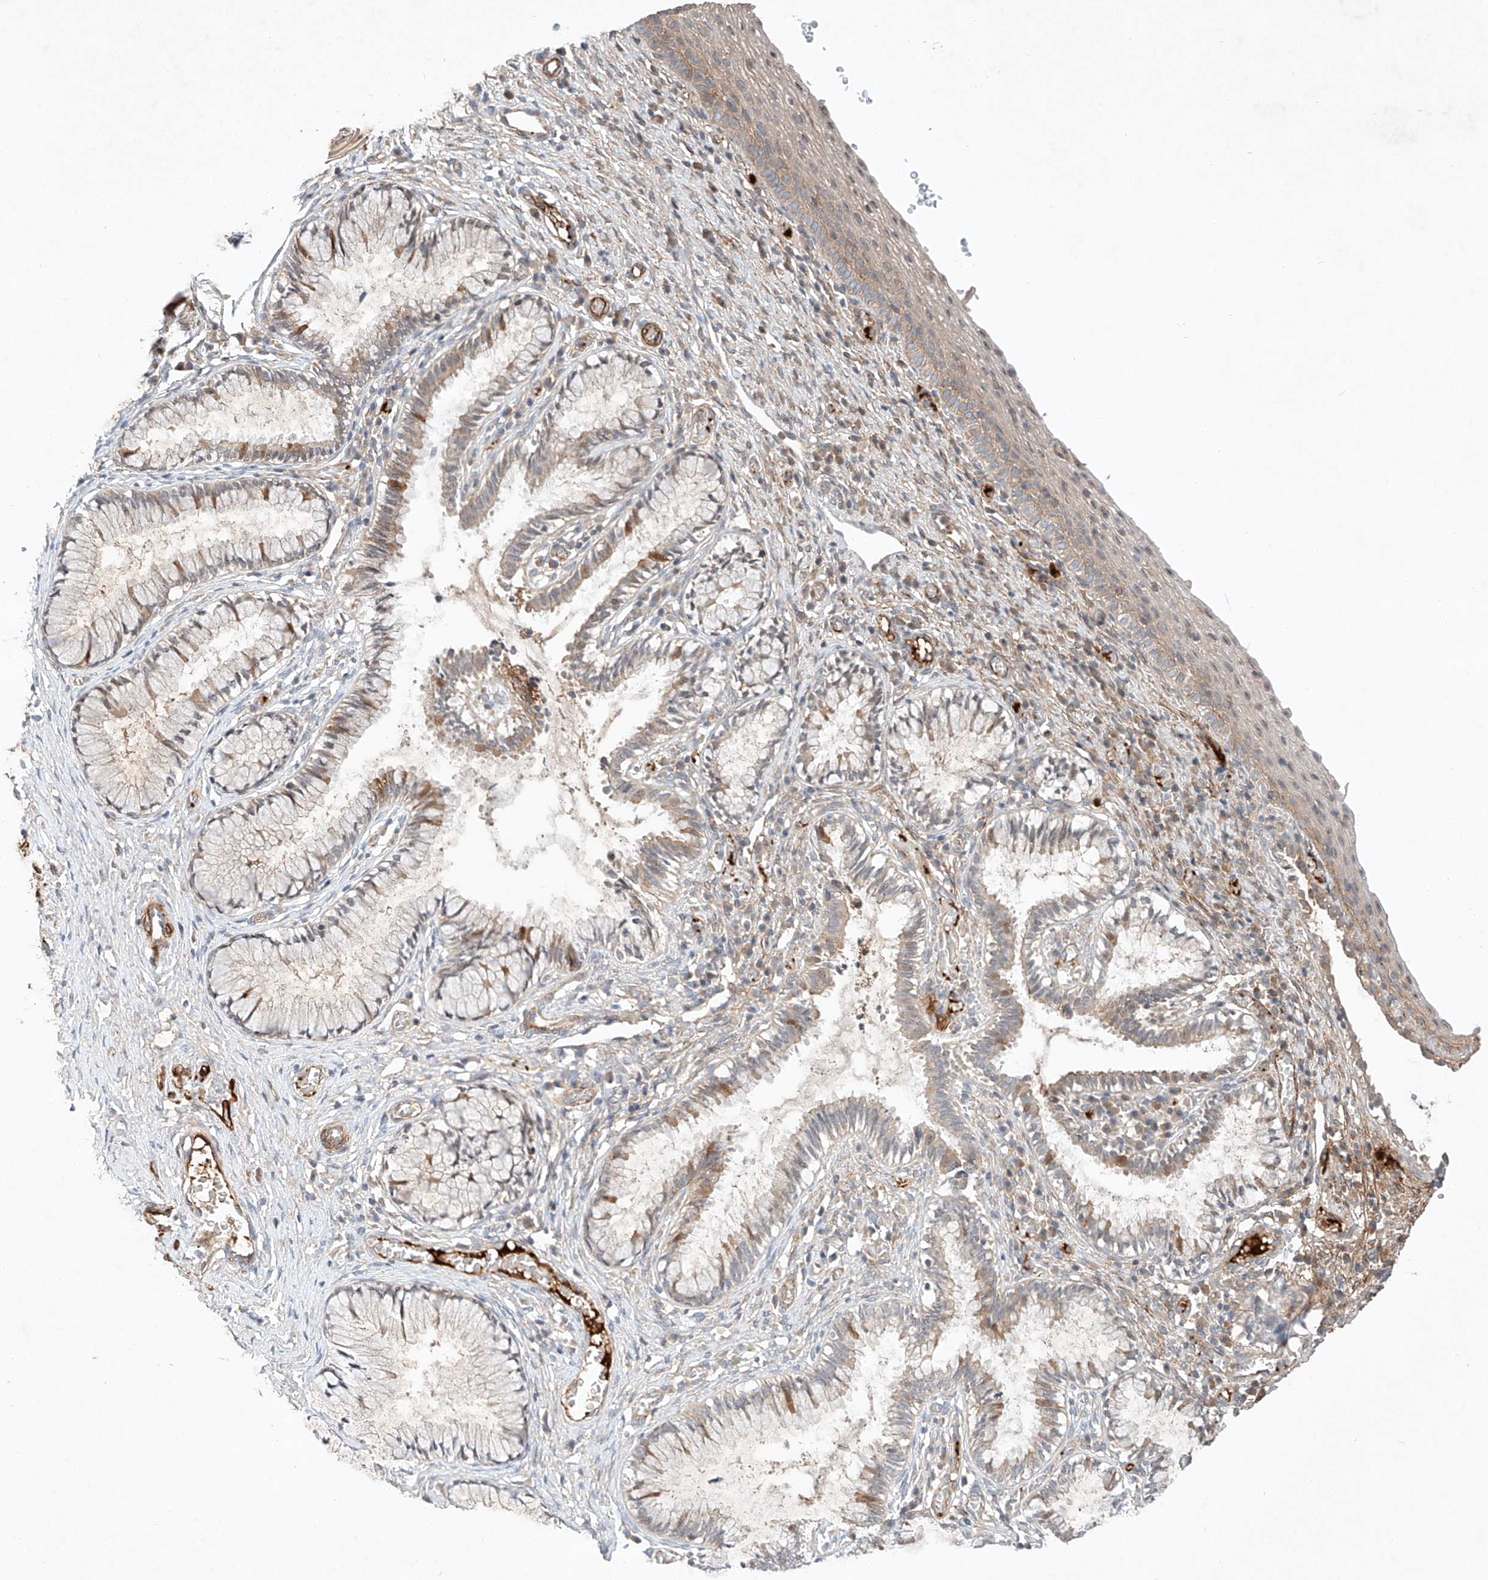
{"staining": {"intensity": "weak", "quantity": "<25%", "location": "cytoplasmic/membranous"}, "tissue": "cervix", "cell_type": "Glandular cells", "image_type": "normal", "snomed": [{"axis": "morphology", "description": "Normal tissue, NOS"}, {"axis": "topography", "description": "Cervix"}], "caption": "Cervix was stained to show a protein in brown. There is no significant staining in glandular cells. Nuclei are stained in blue.", "gene": "ARHGAP33", "patient": {"sex": "female", "age": 27}}